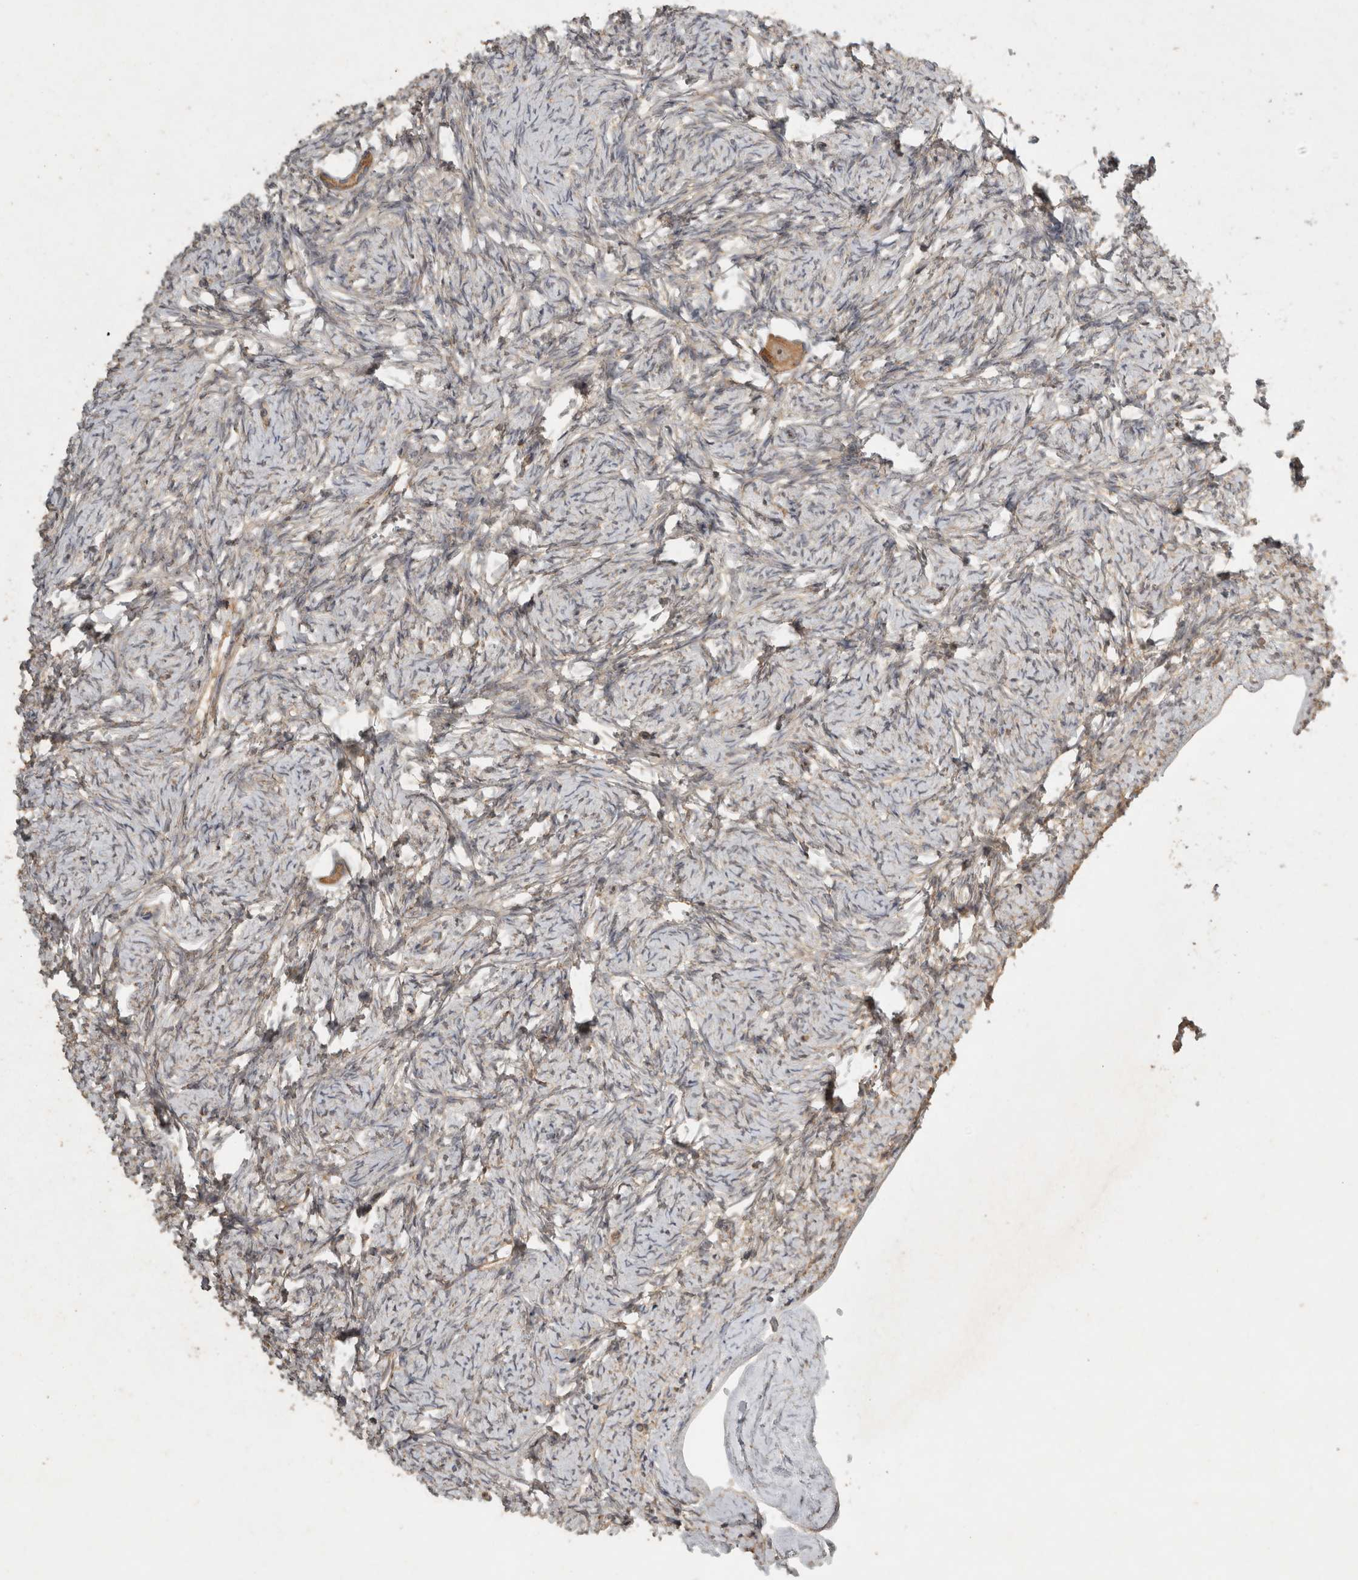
{"staining": {"intensity": "moderate", "quantity": ">75%", "location": "cytoplasmic/membranous,nuclear"}, "tissue": "ovary", "cell_type": "Follicle cells", "image_type": "normal", "snomed": [{"axis": "morphology", "description": "Normal tissue, NOS"}, {"axis": "topography", "description": "Ovary"}], "caption": "Ovary stained with DAB (3,3'-diaminobenzidine) IHC reveals medium levels of moderate cytoplasmic/membranous,nuclear staining in about >75% of follicle cells.", "gene": "VEPH1", "patient": {"sex": "female", "age": 34}}